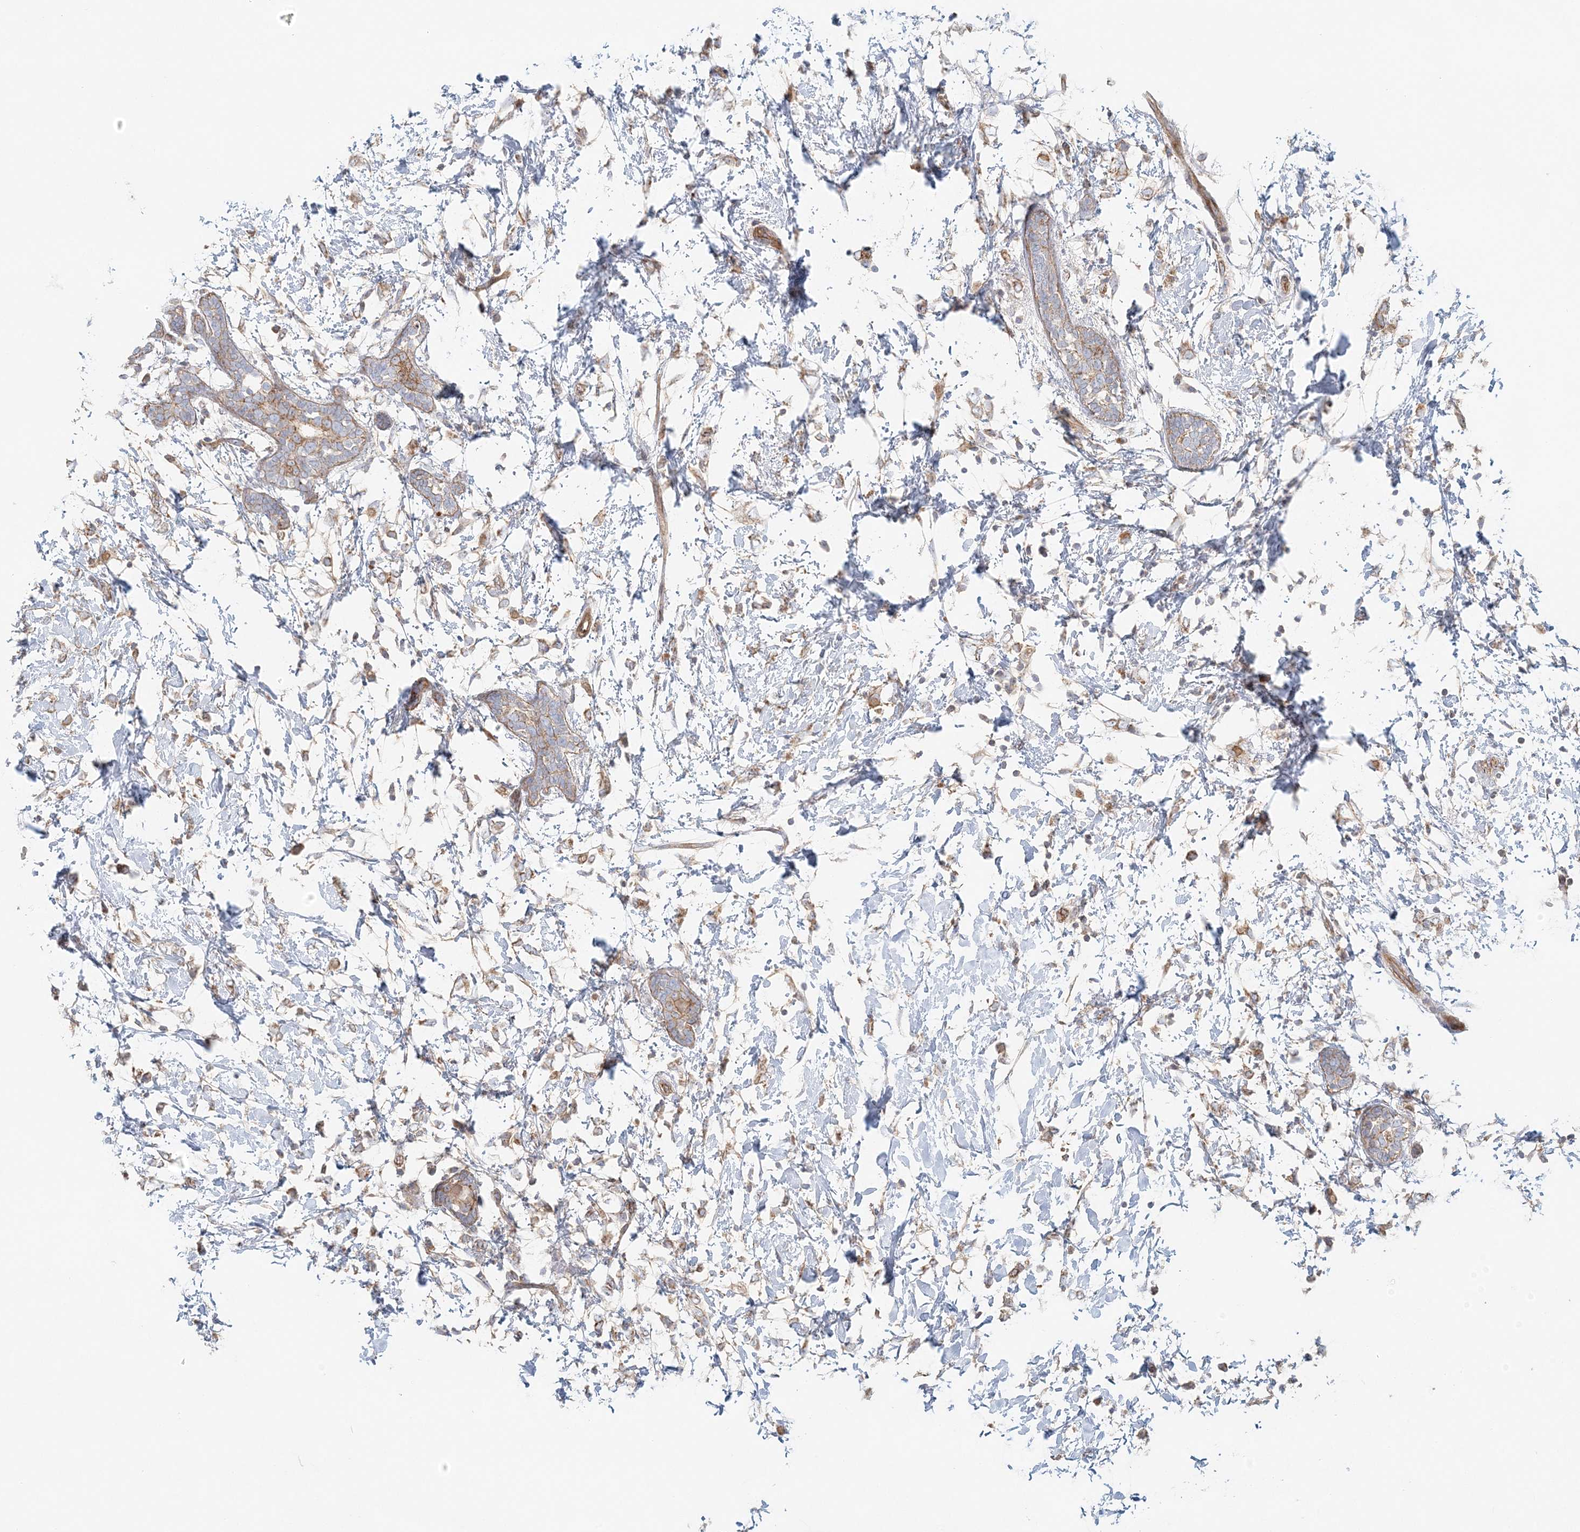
{"staining": {"intensity": "moderate", "quantity": ">75%", "location": "cytoplasmic/membranous"}, "tissue": "breast cancer", "cell_type": "Tumor cells", "image_type": "cancer", "snomed": [{"axis": "morphology", "description": "Normal tissue, NOS"}, {"axis": "morphology", "description": "Lobular carcinoma"}, {"axis": "topography", "description": "Breast"}], "caption": "Tumor cells demonstrate medium levels of moderate cytoplasmic/membranous expression in approximately >75% of cells in lobular carcinoma (breast).", "gene": "KIAA0232", "patient": {"sex": "female", "age": 47}}